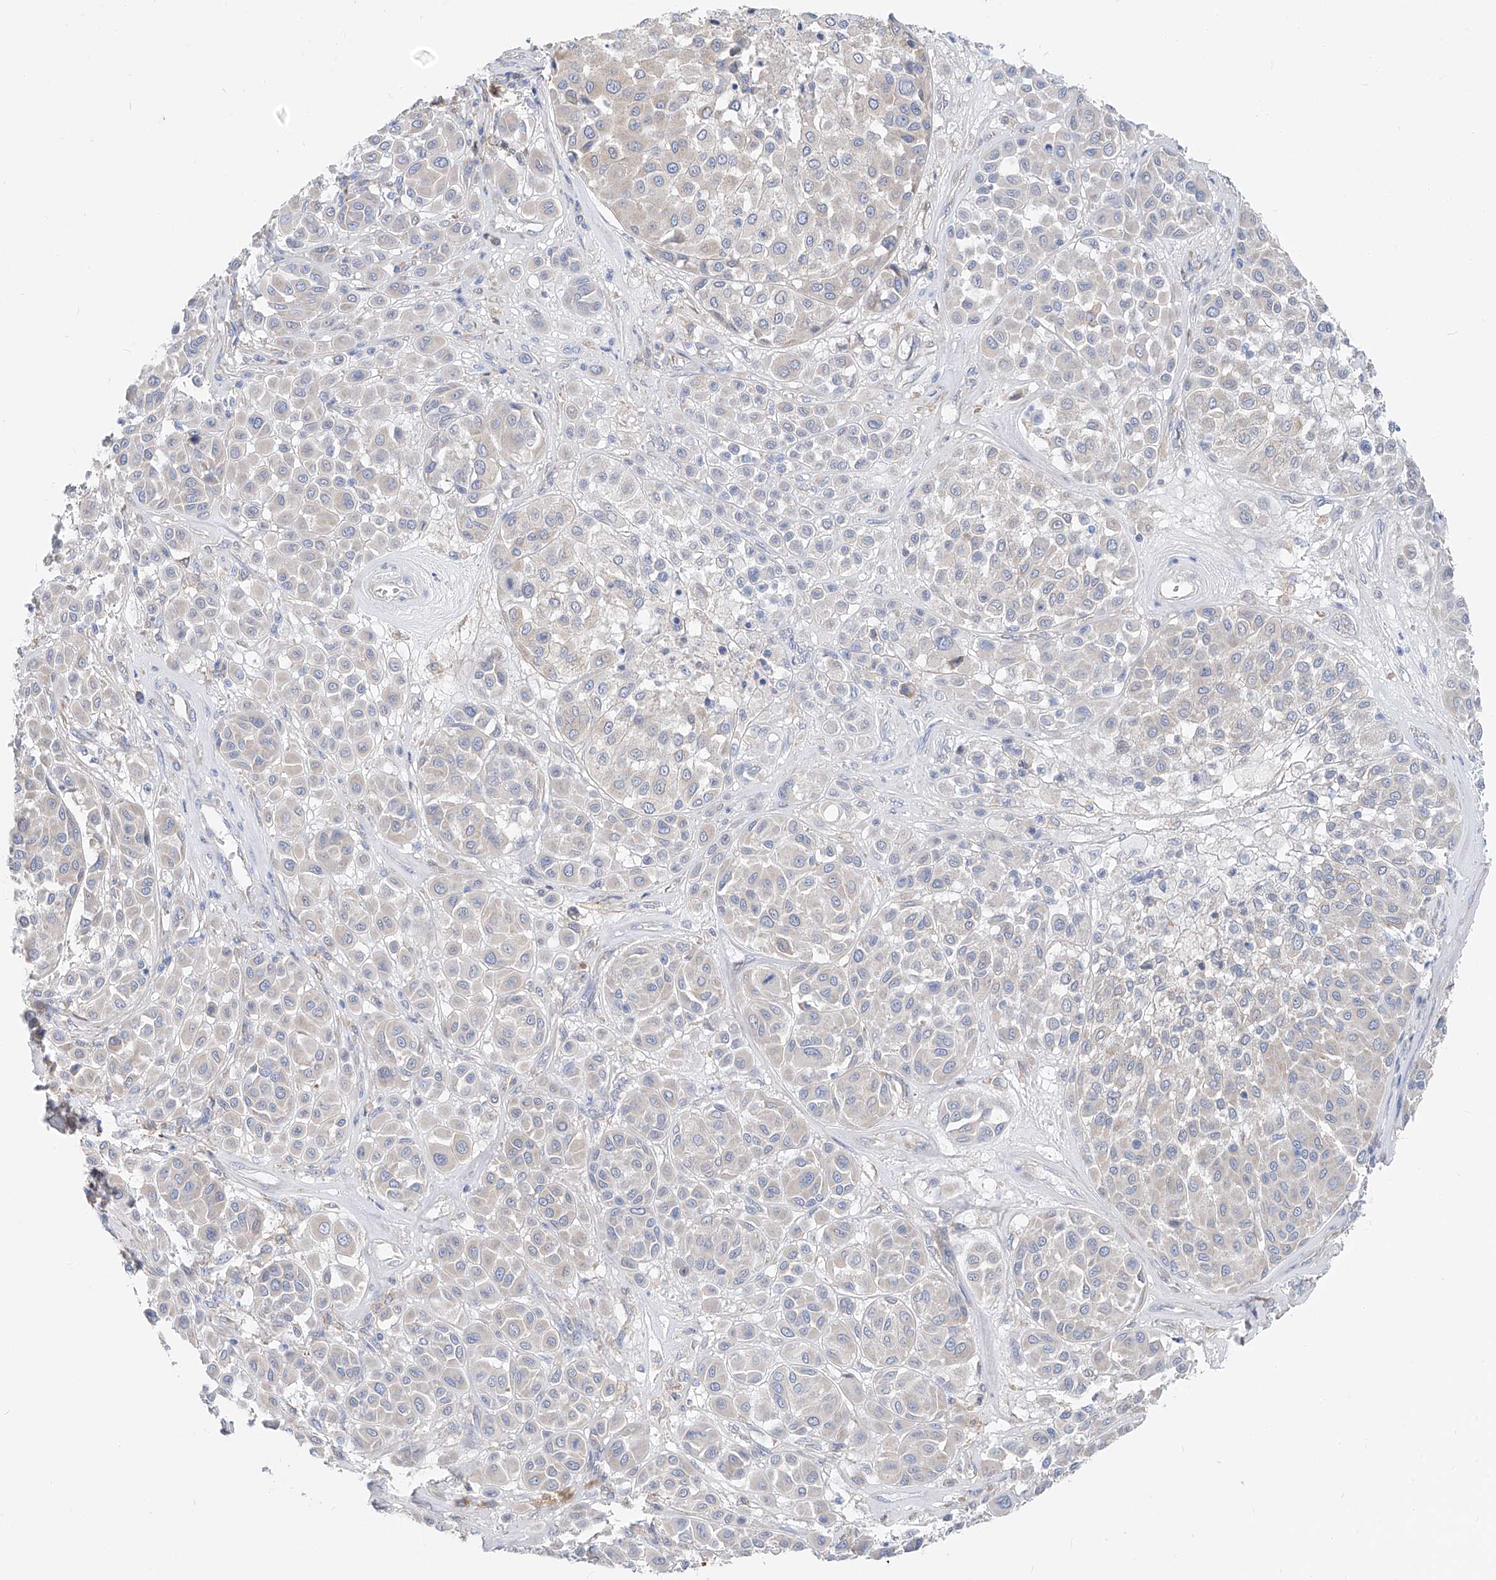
{"staining": {"intensity": "negative", "quantity": "none", "location": "none"}, "tissue": "melanoma", "cell_type": "Tumor cells", "image_type": "cancer", "snomed": [{"axis": "morphology", "description": "Malignant melanoma, Metastatic site"}, {"axis": "topography", "description": "Soft tissue"}], "caption": "Photomicrograph shows no protein expression in tumor cells of malignant melanoma (metastatic site) tissue.", "gene": "UFL1", "patient": {"sex": "male", "age": 41}}